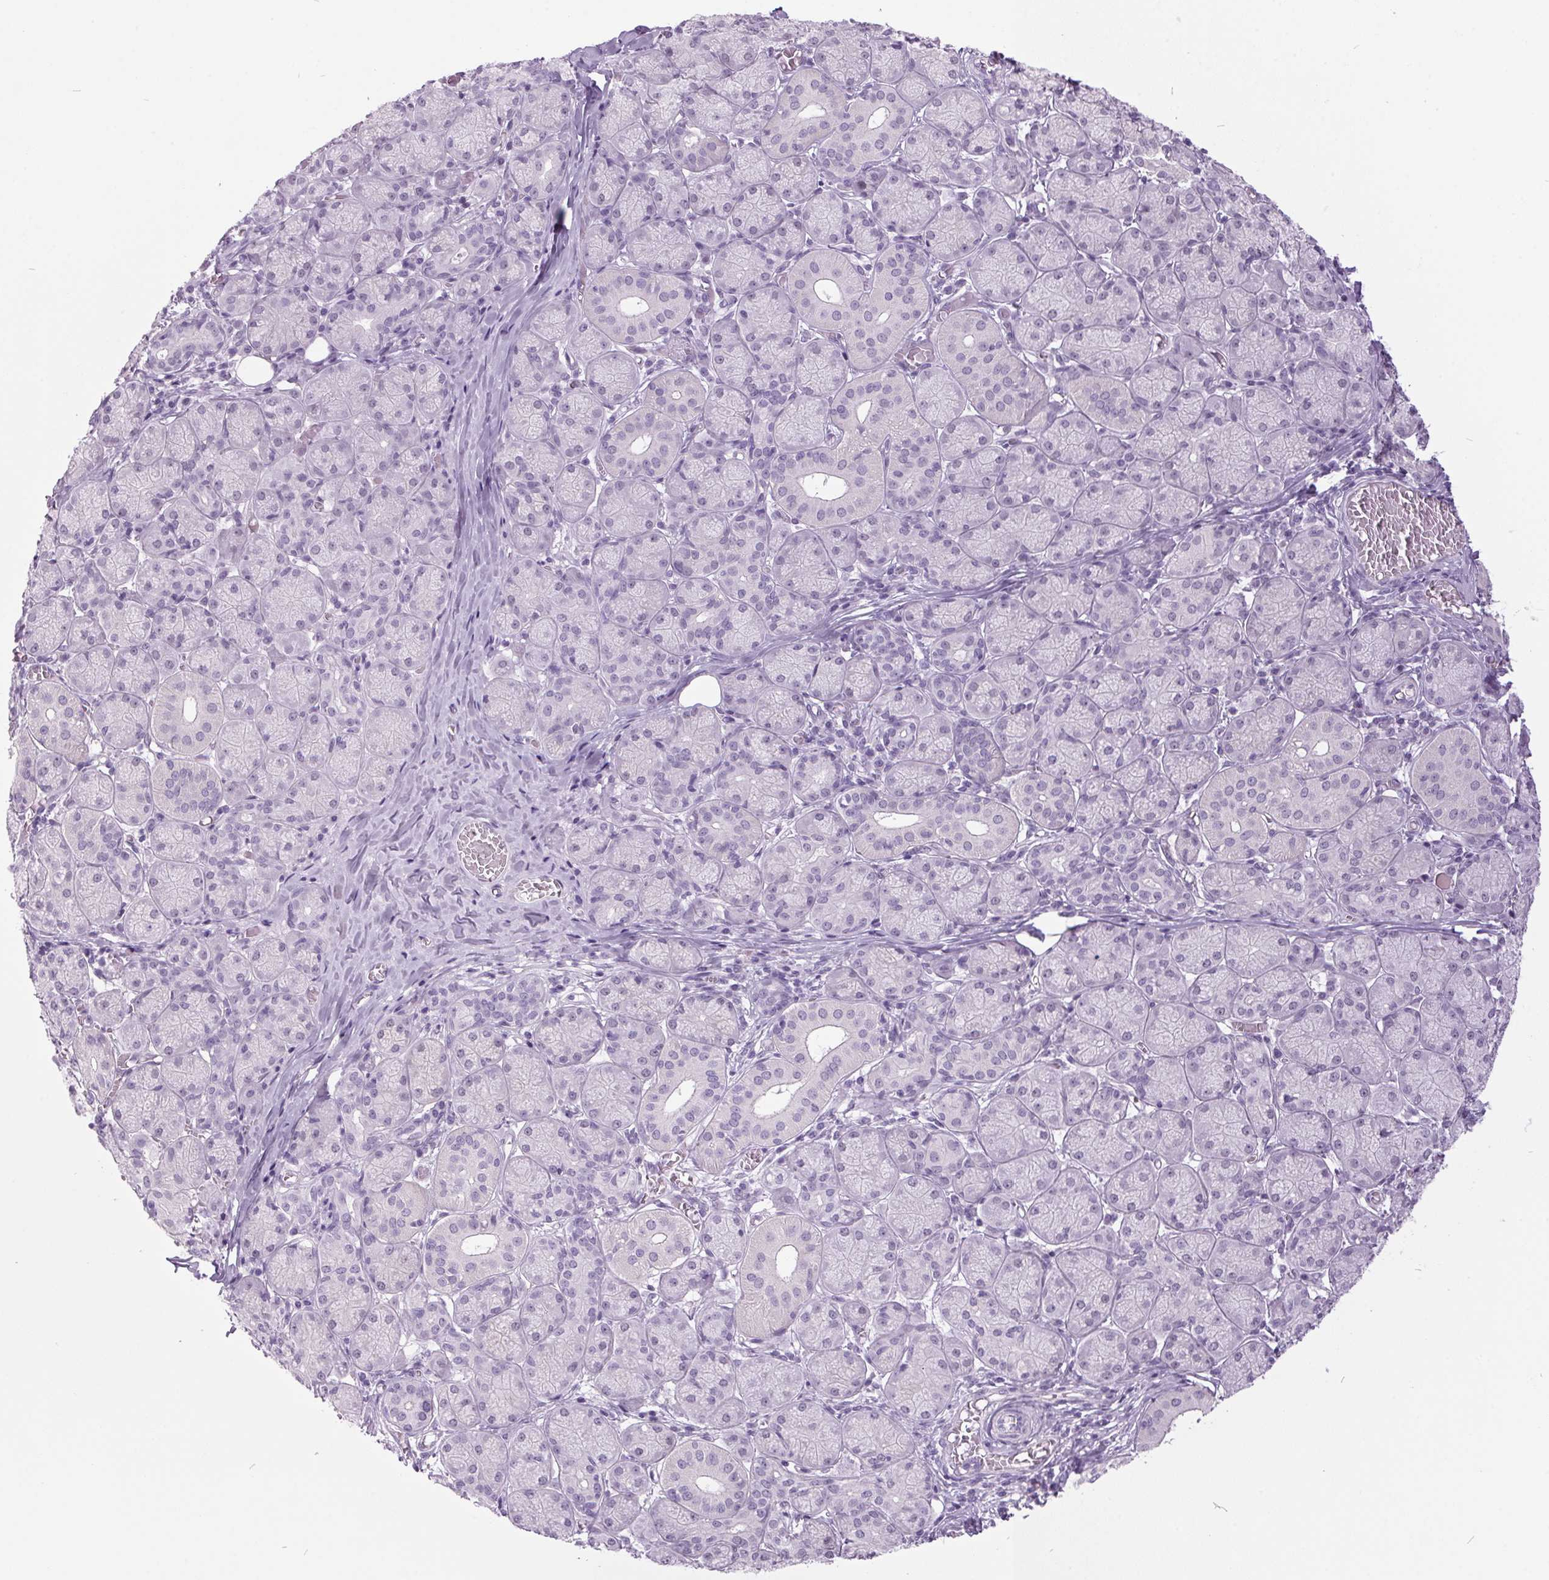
{"staining": {"intensity": "negative", "quantity": "none", "location": "none"}, "tissue": "salivary gland", "cell_type": "Glandular cells", "image_type": "normal", "snomed": [{"axis": "morphology", "description": "Normal tissue, NOS"}, {"axis": "topography", "description": "Salivary gland"}, {"axis": "topography", "description": "Peripheral nerve tissue"}], "caption": "Immunohistochemistry image of normal salivary gland: salivary gland stained with DAB reveals no significant protein positivity in glandular cells. (Immunohistochemistry, brightfield microscopy, high magnification).", "gene": "ODAD2", "patient": {"sex": "female", "age": 24}}